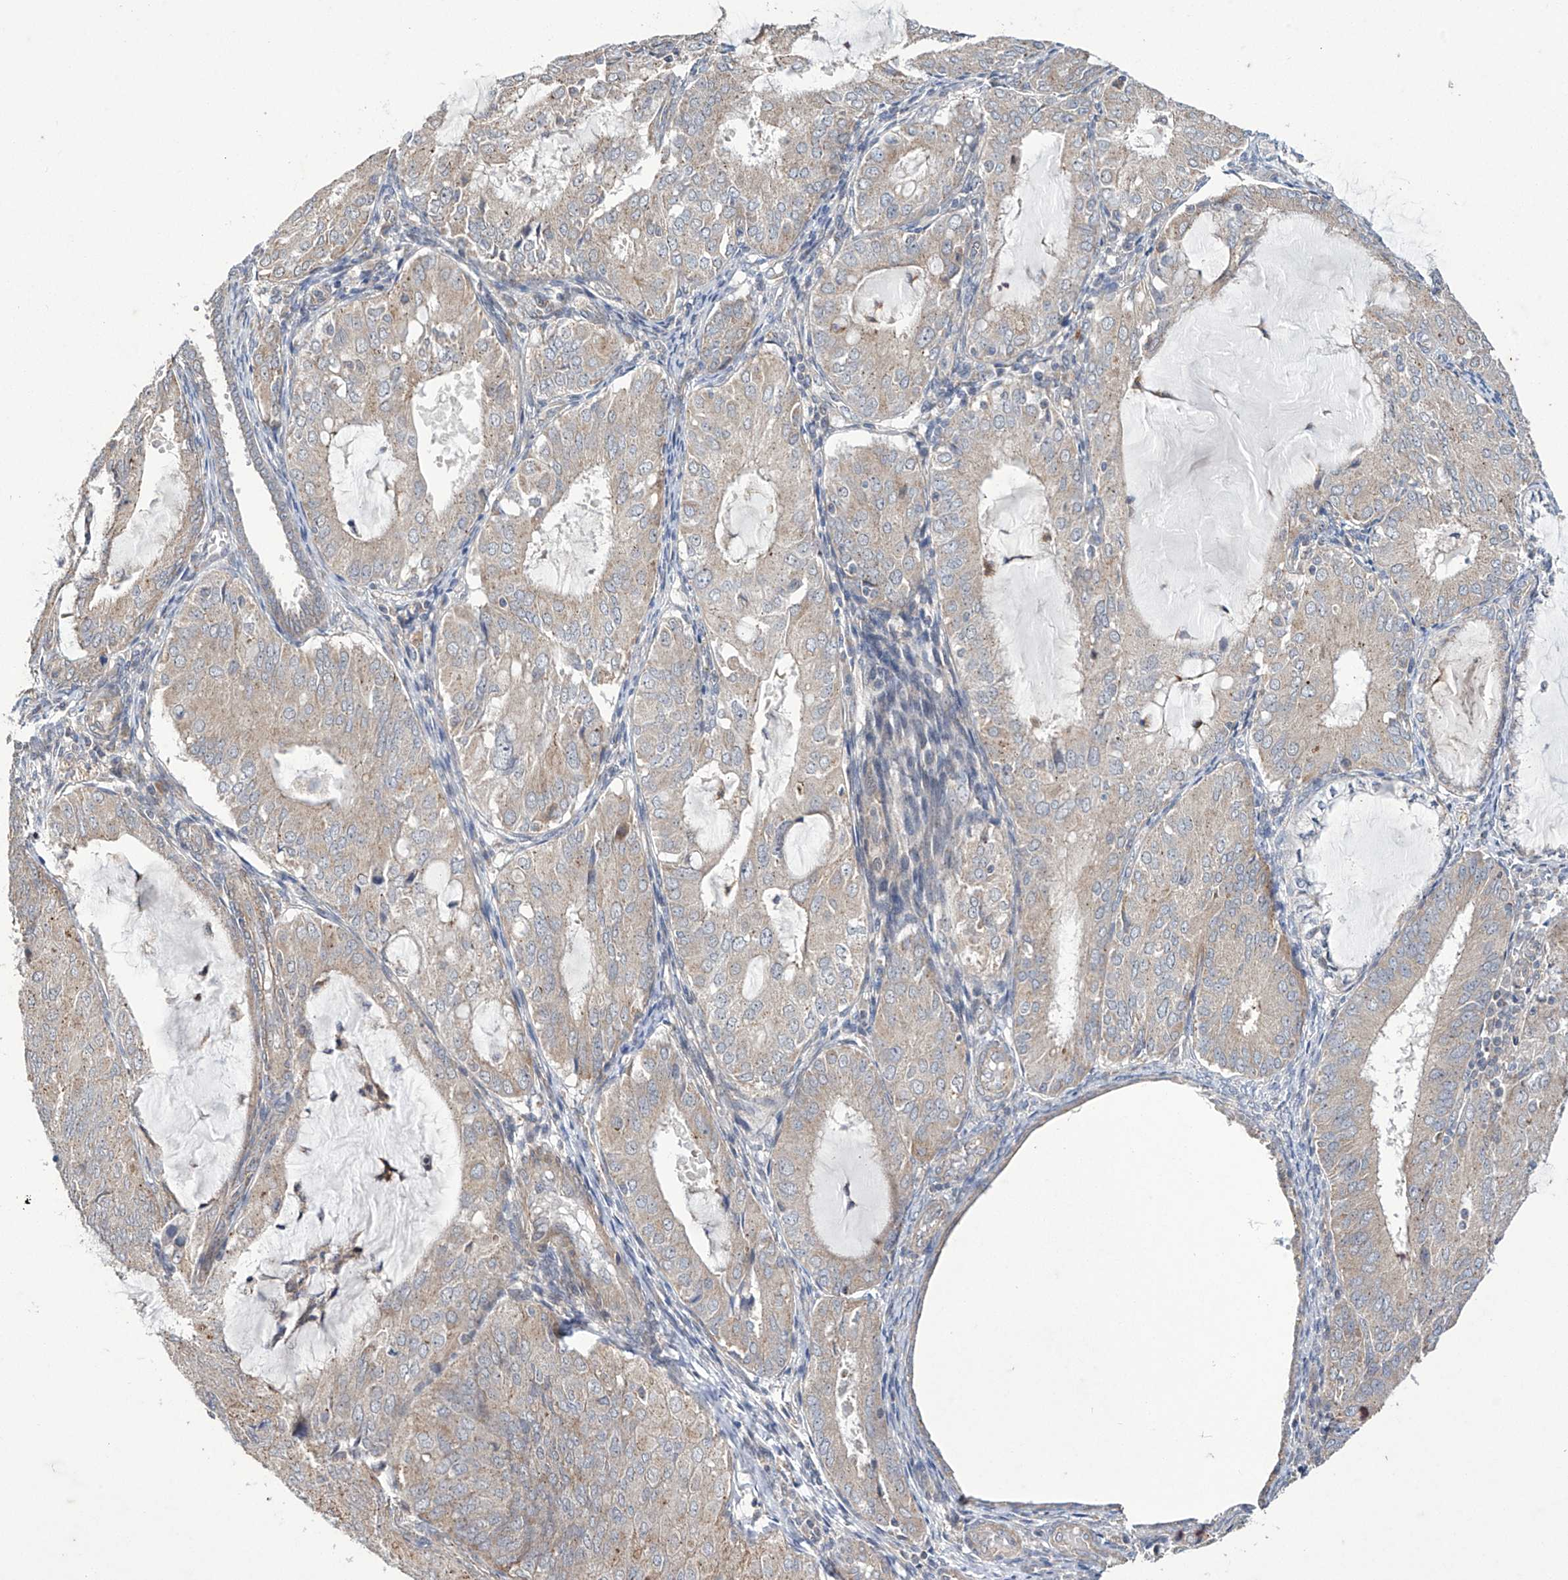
{"staining": {"intensity": "weak", "quantity": "25%-75%", "location": "cytoplasmic/membranous"}, "tissue": "endometrial cancer", "cell_type": "Tumor cells", "image_type": "cancer", "snomed": [{"axis": "morphology", "description": "Adenocarcinoma, NOS"}, {"axis": "topography", "description": "Endometrium"}], "caption": "Endometrial adenocarcinoma tissue exhibits weak cytoplasmic/membranous expression in approximately 25%-75% of tumor cells Nuclei are stained in blue.", "gene": "TRIM60", "patient": {"sex": "female", "age": 81}}